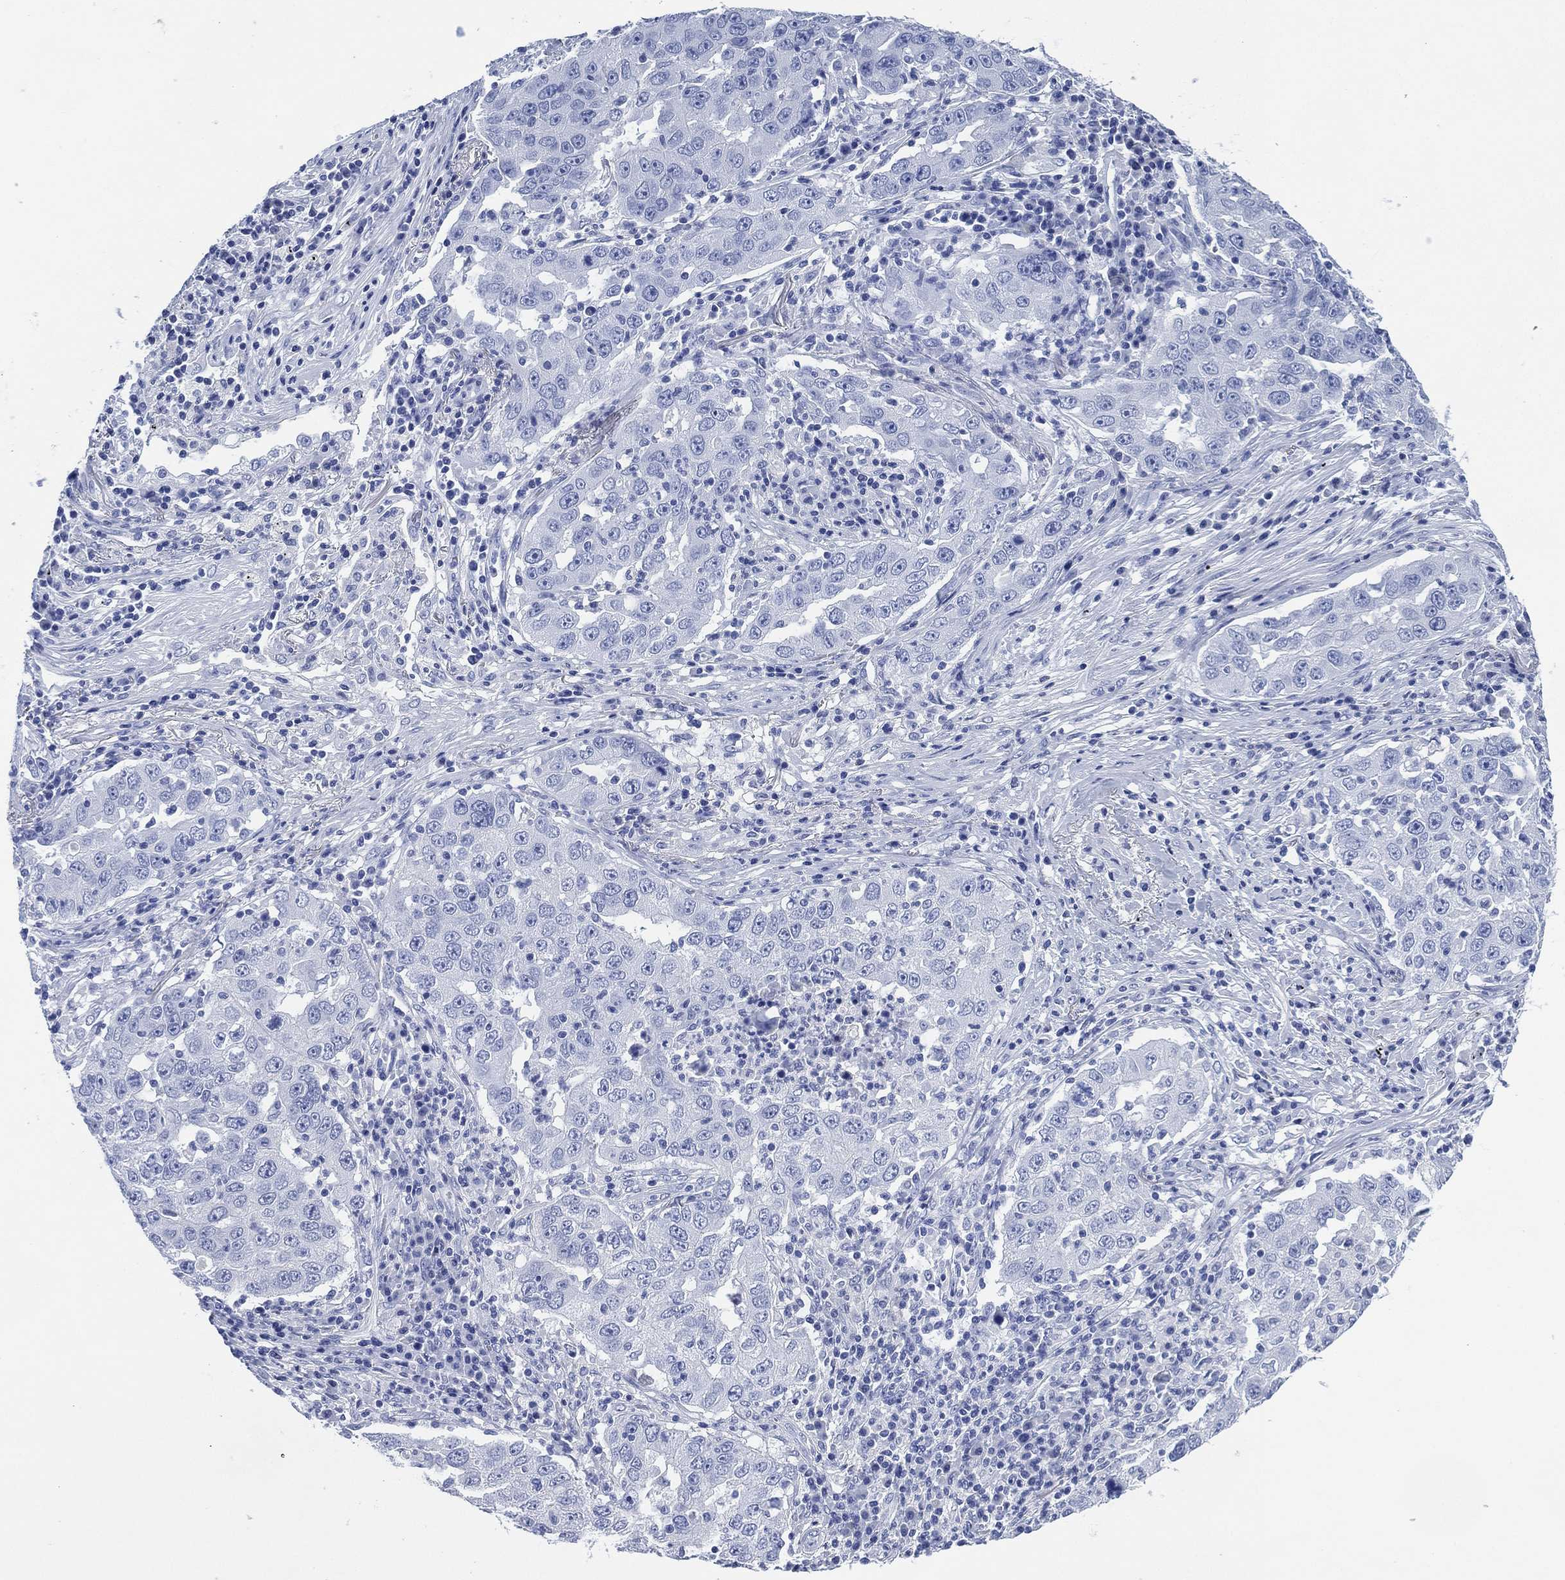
{"staining": {"intensity": "negative", "quantity": "none", "location": "none"}, "tissue": "lung cancer", "cell_type": "Tumor cells", "image_type": "cancer", "snomed": [{"axis": "morphology", "description": "Adenocarcinoma, NOS"}, {"axis": "topography", "description": "Lung"}], "caption": "IHC image of neoplastic tissue: adenocarcinoma (lung) stained with DAB displays no significant protein positivity in tumor cells. Nuclei are stained in blue.", "gene": "SIGLECL1", "patient": {"sex": "male", "age": 73}}